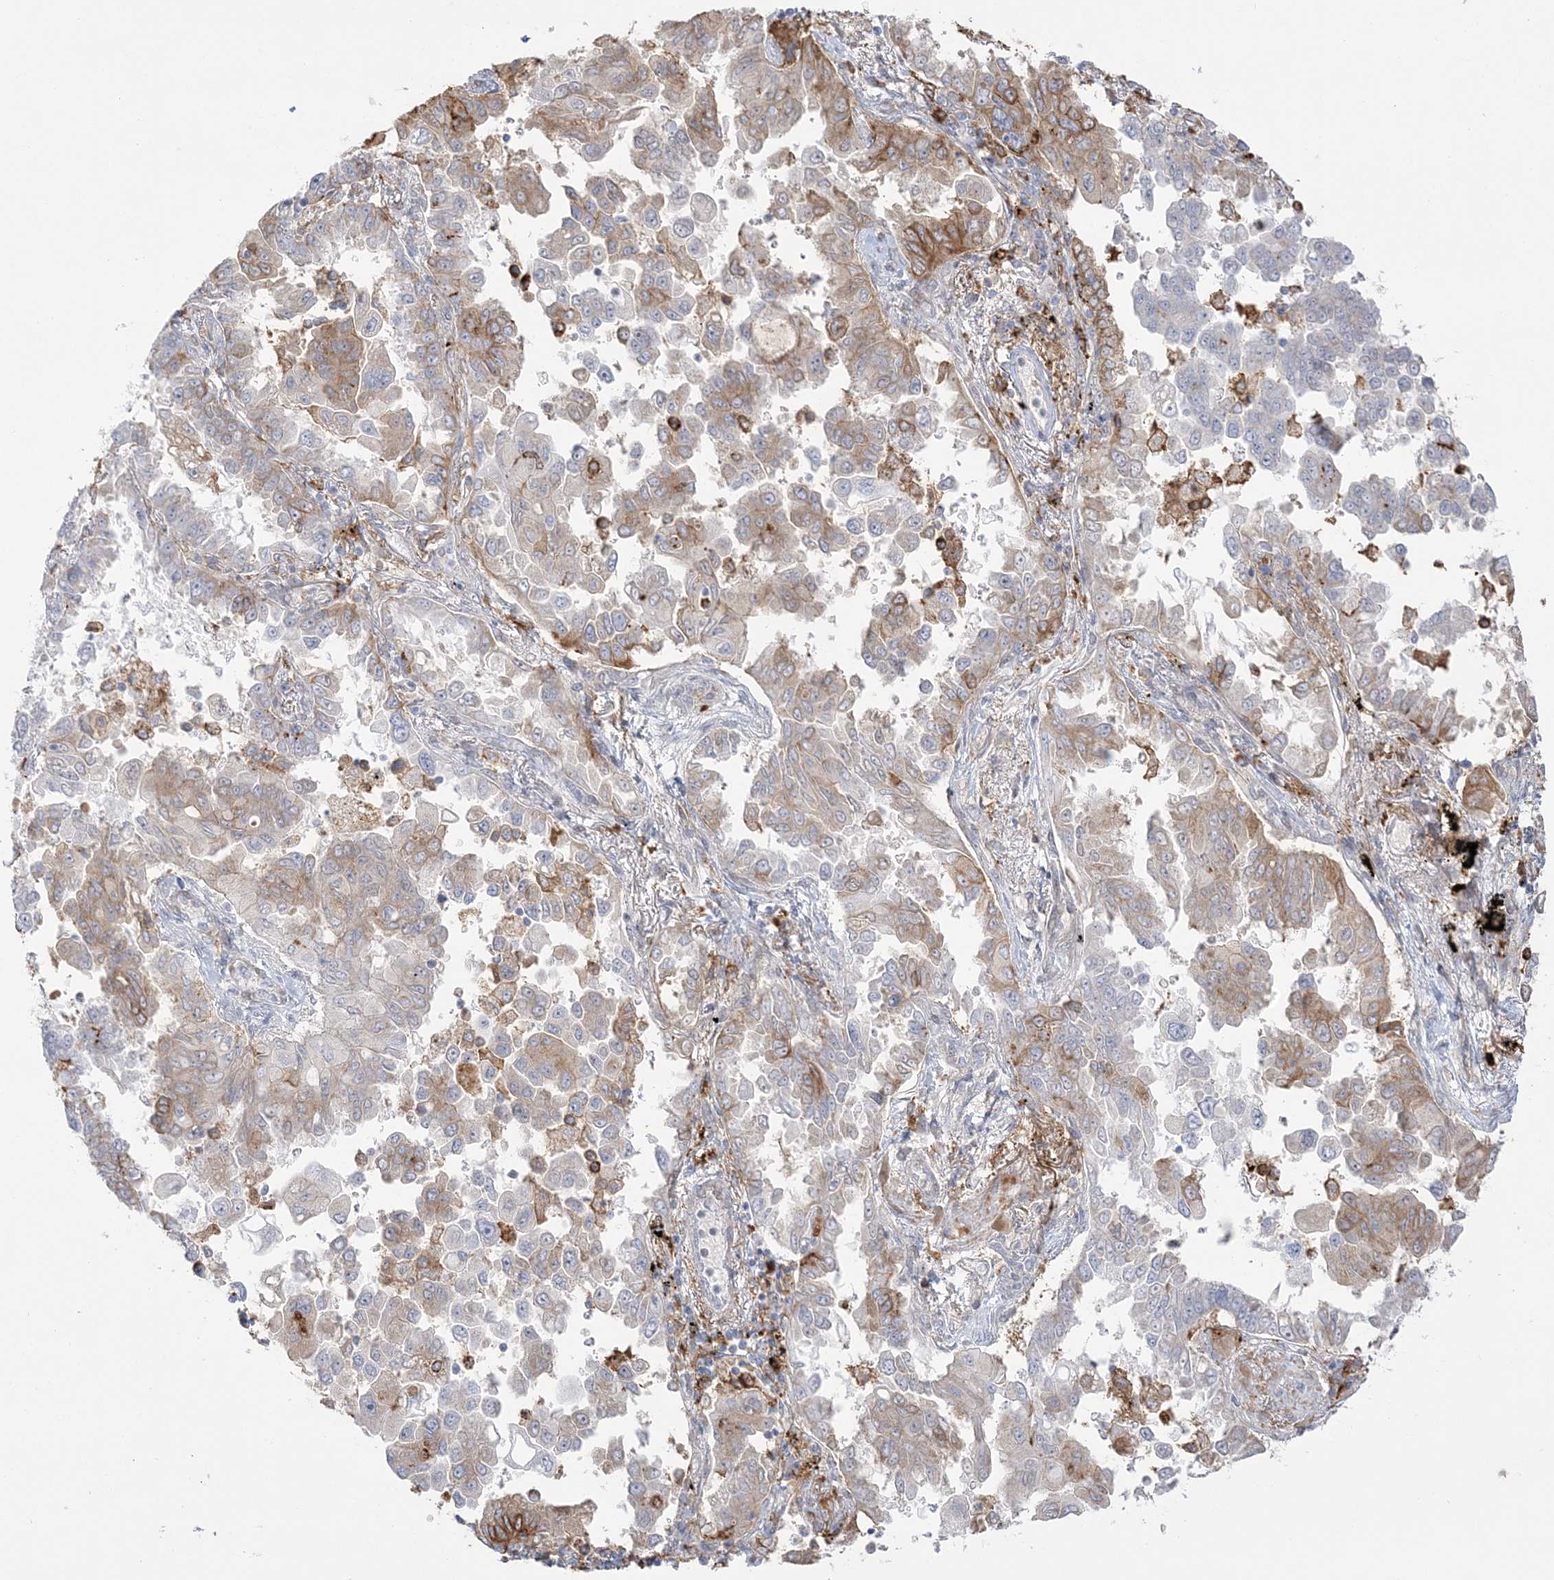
{"staining": {"intensity": "moderate", "quantity": "<25%", "location": "cytoplasmic/membranous"}, "tissue": "lung cancer", "cell_type": "Tumor cells", "image_type": "cancer", "snomed": [{"axis": "morphology", "description": "Adenocarcinoma, NOS"}, {"axis": "topography", "description": "Lung"}], "caption": "Lung cancer (adenocarcinoma) stained with immunohistochemistry displays moderate cytoplasmic/membranous staining in approximately <25% of tumor cells.", "gene": "HAAO", "patient": {"sex": "female", "age": 67}}